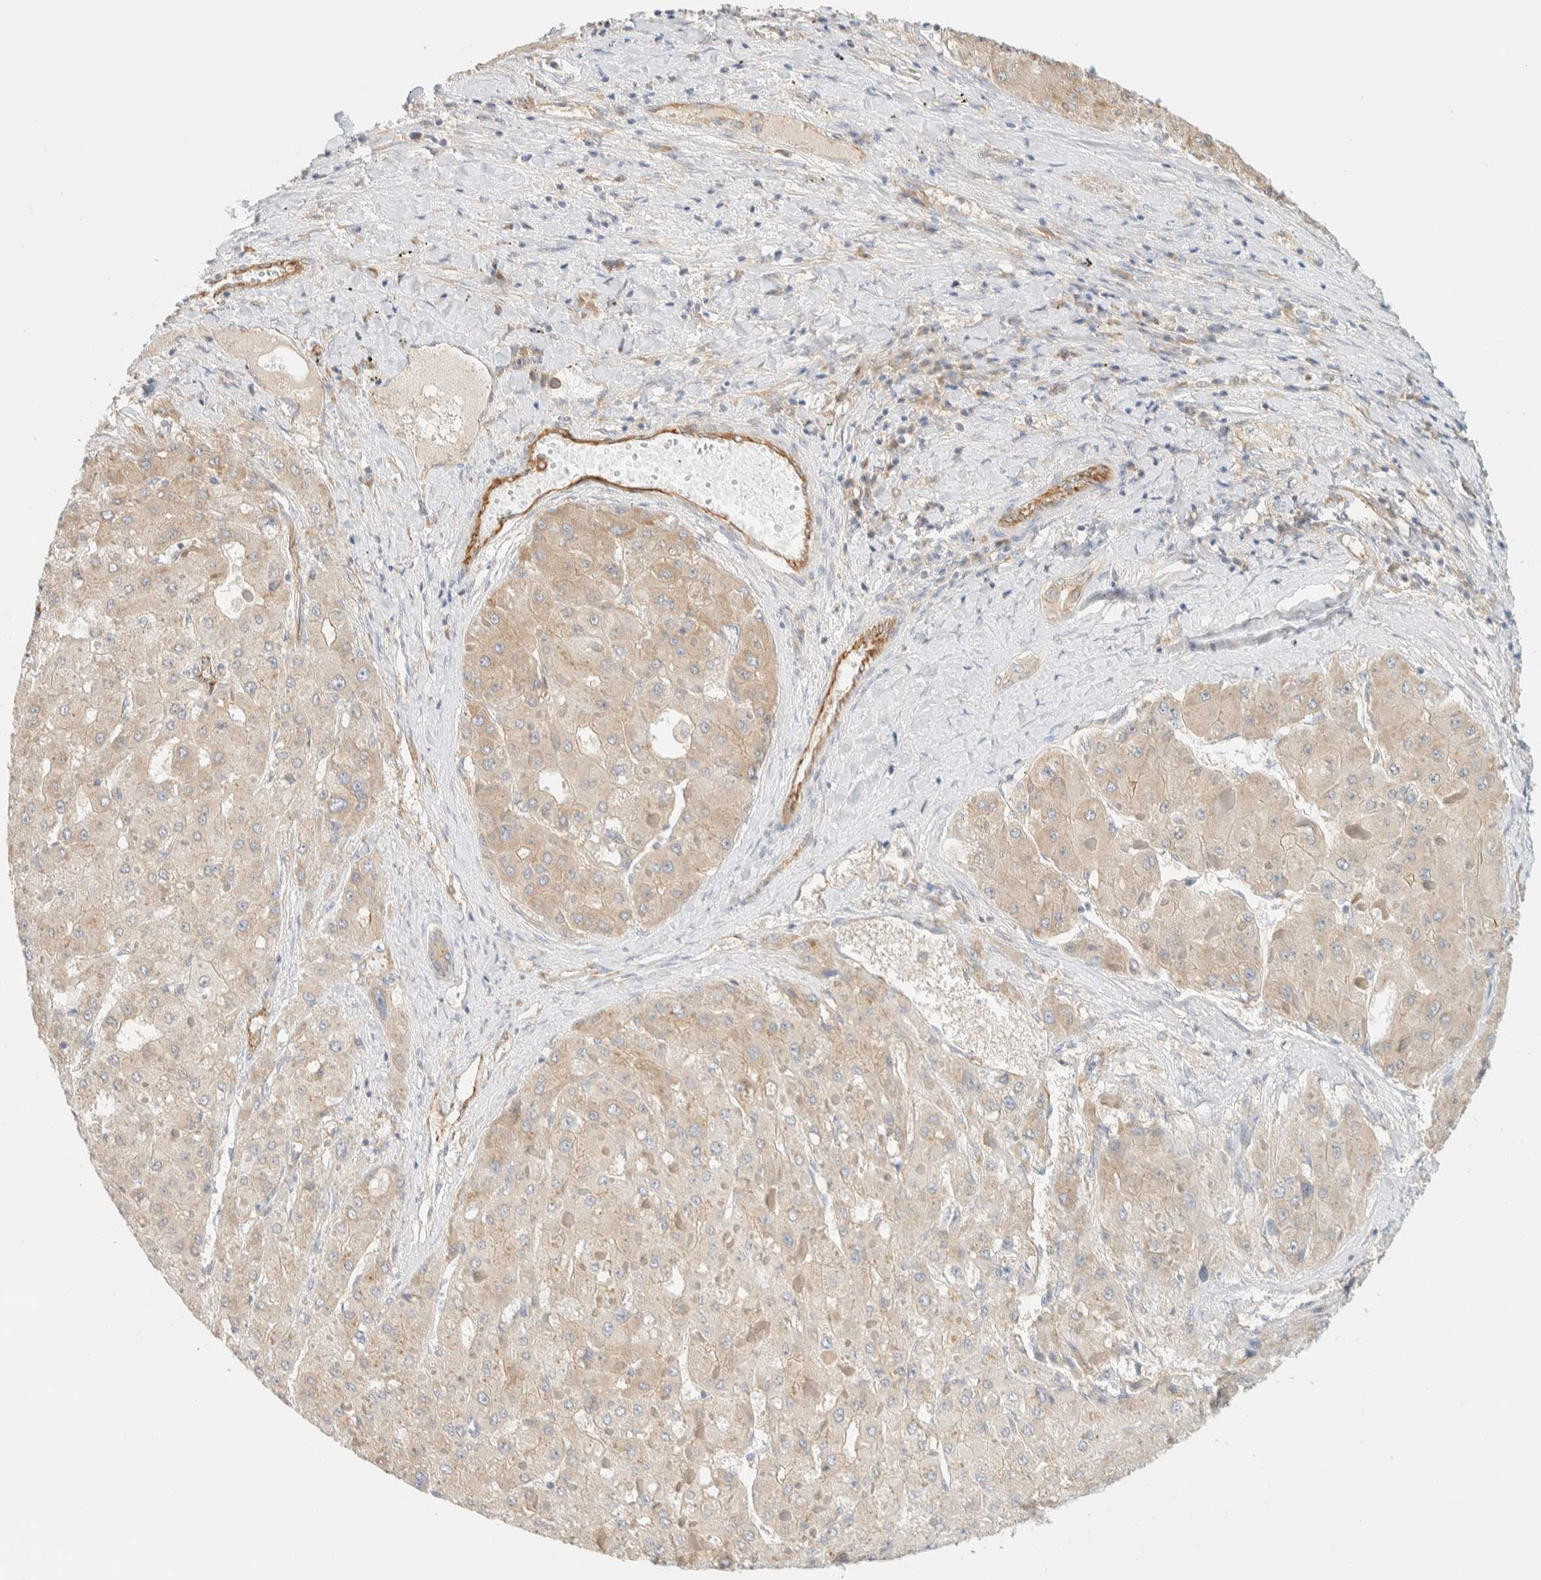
{"staining": {"intensity": "weak", "quantity": "25%-75%", "location": "cytoplasmic/membranous"}, "tissue": "liver cancer", "cell_type": "Tumor cells", "image_type": "cancer", "snomed": [{"axis": "morphology", "description": "Carcinoma, Hepatocellular, NOS"}, {"axis": "topography", "description": "Liver"}], "caption": "A micrograph of liver cancer (hepatocellular carcinoma) stained for a protein demonstrates weak cytoplasmic/membranous brown staining in tumor cells.", "gene": "LIMA1", "patient": {"sex": "female", "age": 73}}